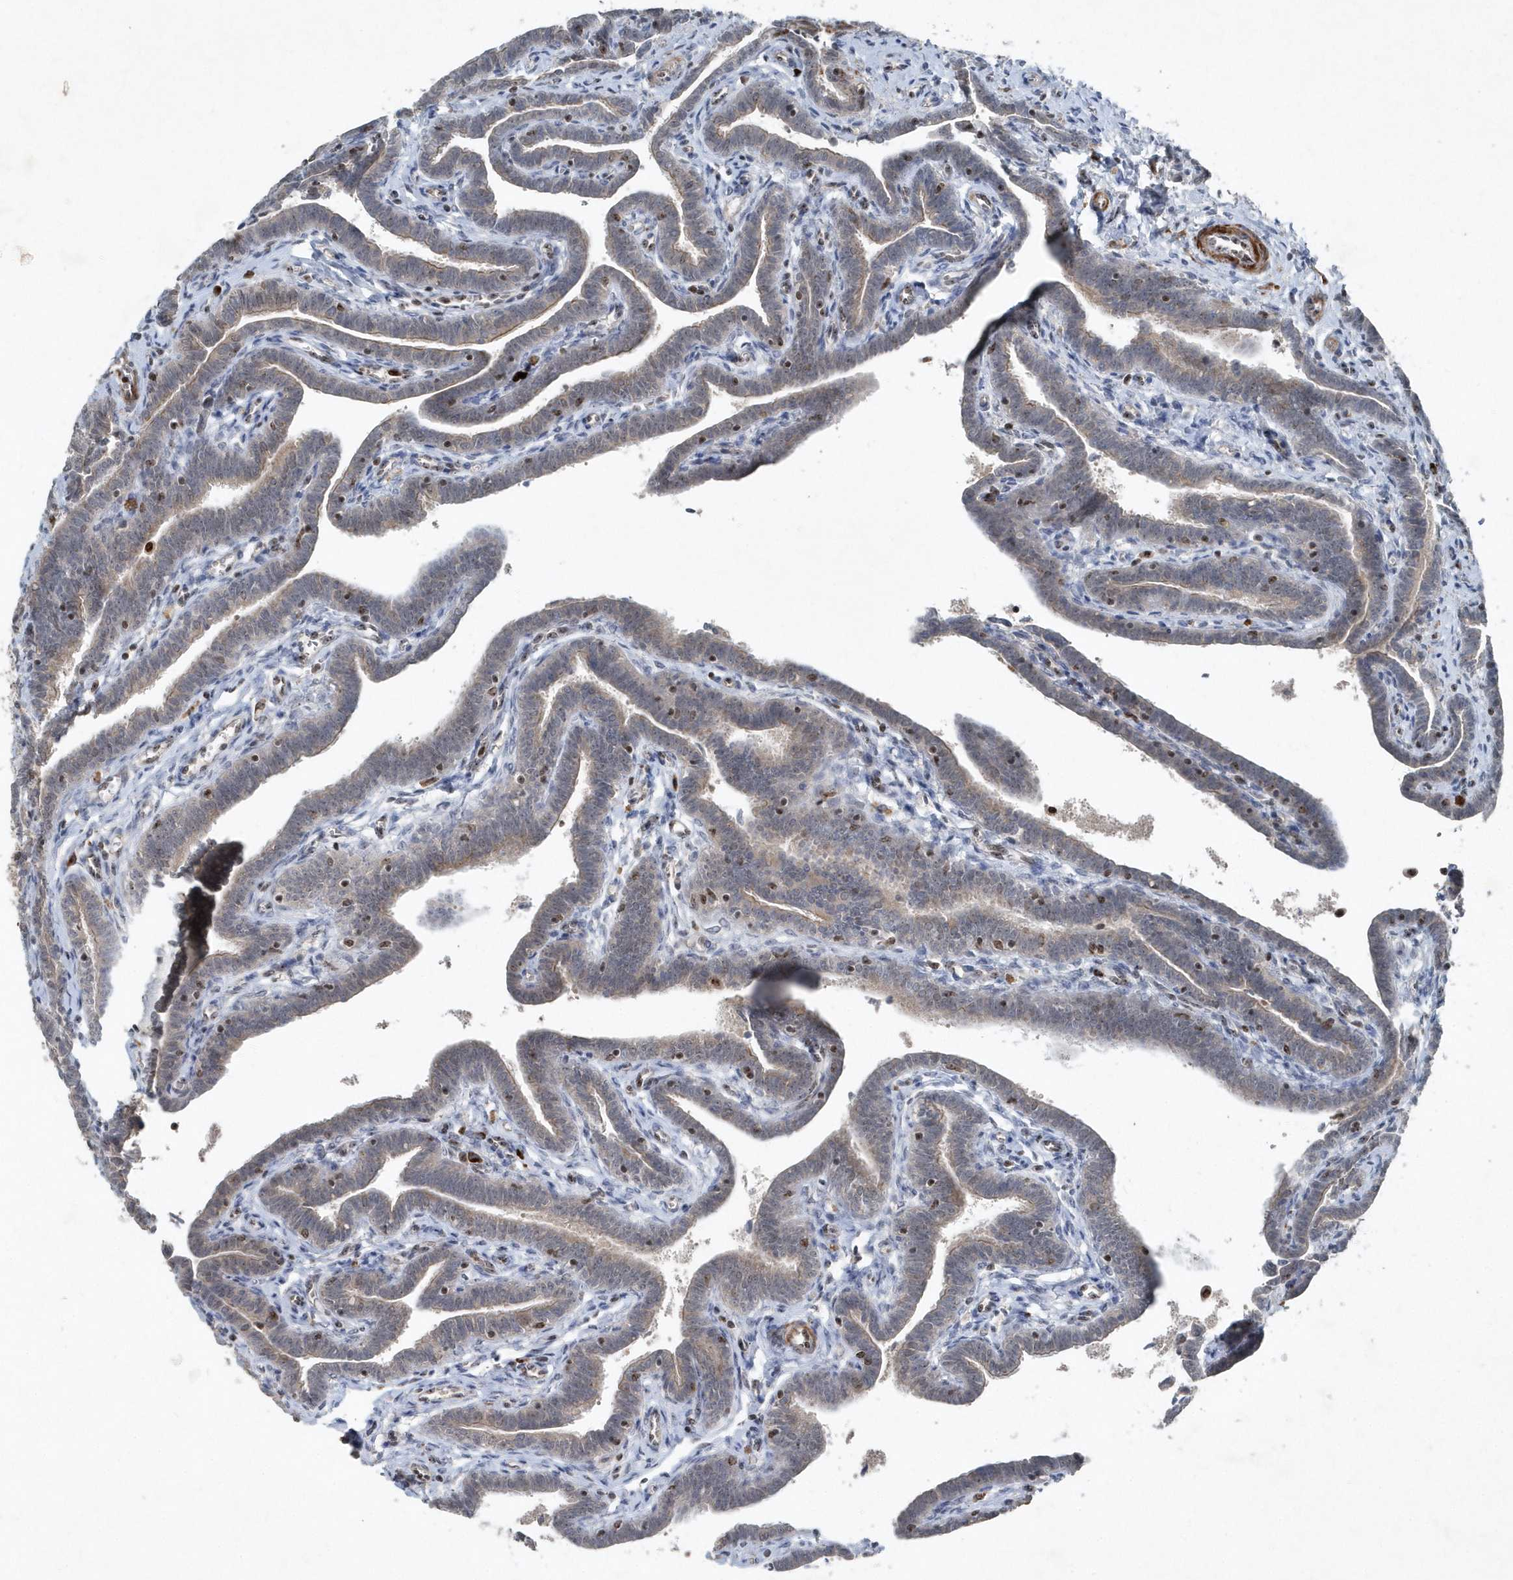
{"staining": {"intensity": "moderate", "quantity": "25%-75%", "location": "cytoplasmic/membranous"}, "tissue": "fallopian tube", "cell_type": "Glandular cells", "image_type": "normal", "snomed": [{"axis": "morphology", "description": "Normal tissue, NOS"}, {"axis": "topography", "description": "Fallopian tube"}], "caption": "Immunohistochemical staining of unremarkable human fallopian tube displays medium levels of moderate cytoplasmic/membranous staining in approximately 25%-75% of glandular cells. Nuclei are stained in blue.", "gene": "QTRT2", "patient": {"sex": "female", "age": 36}}